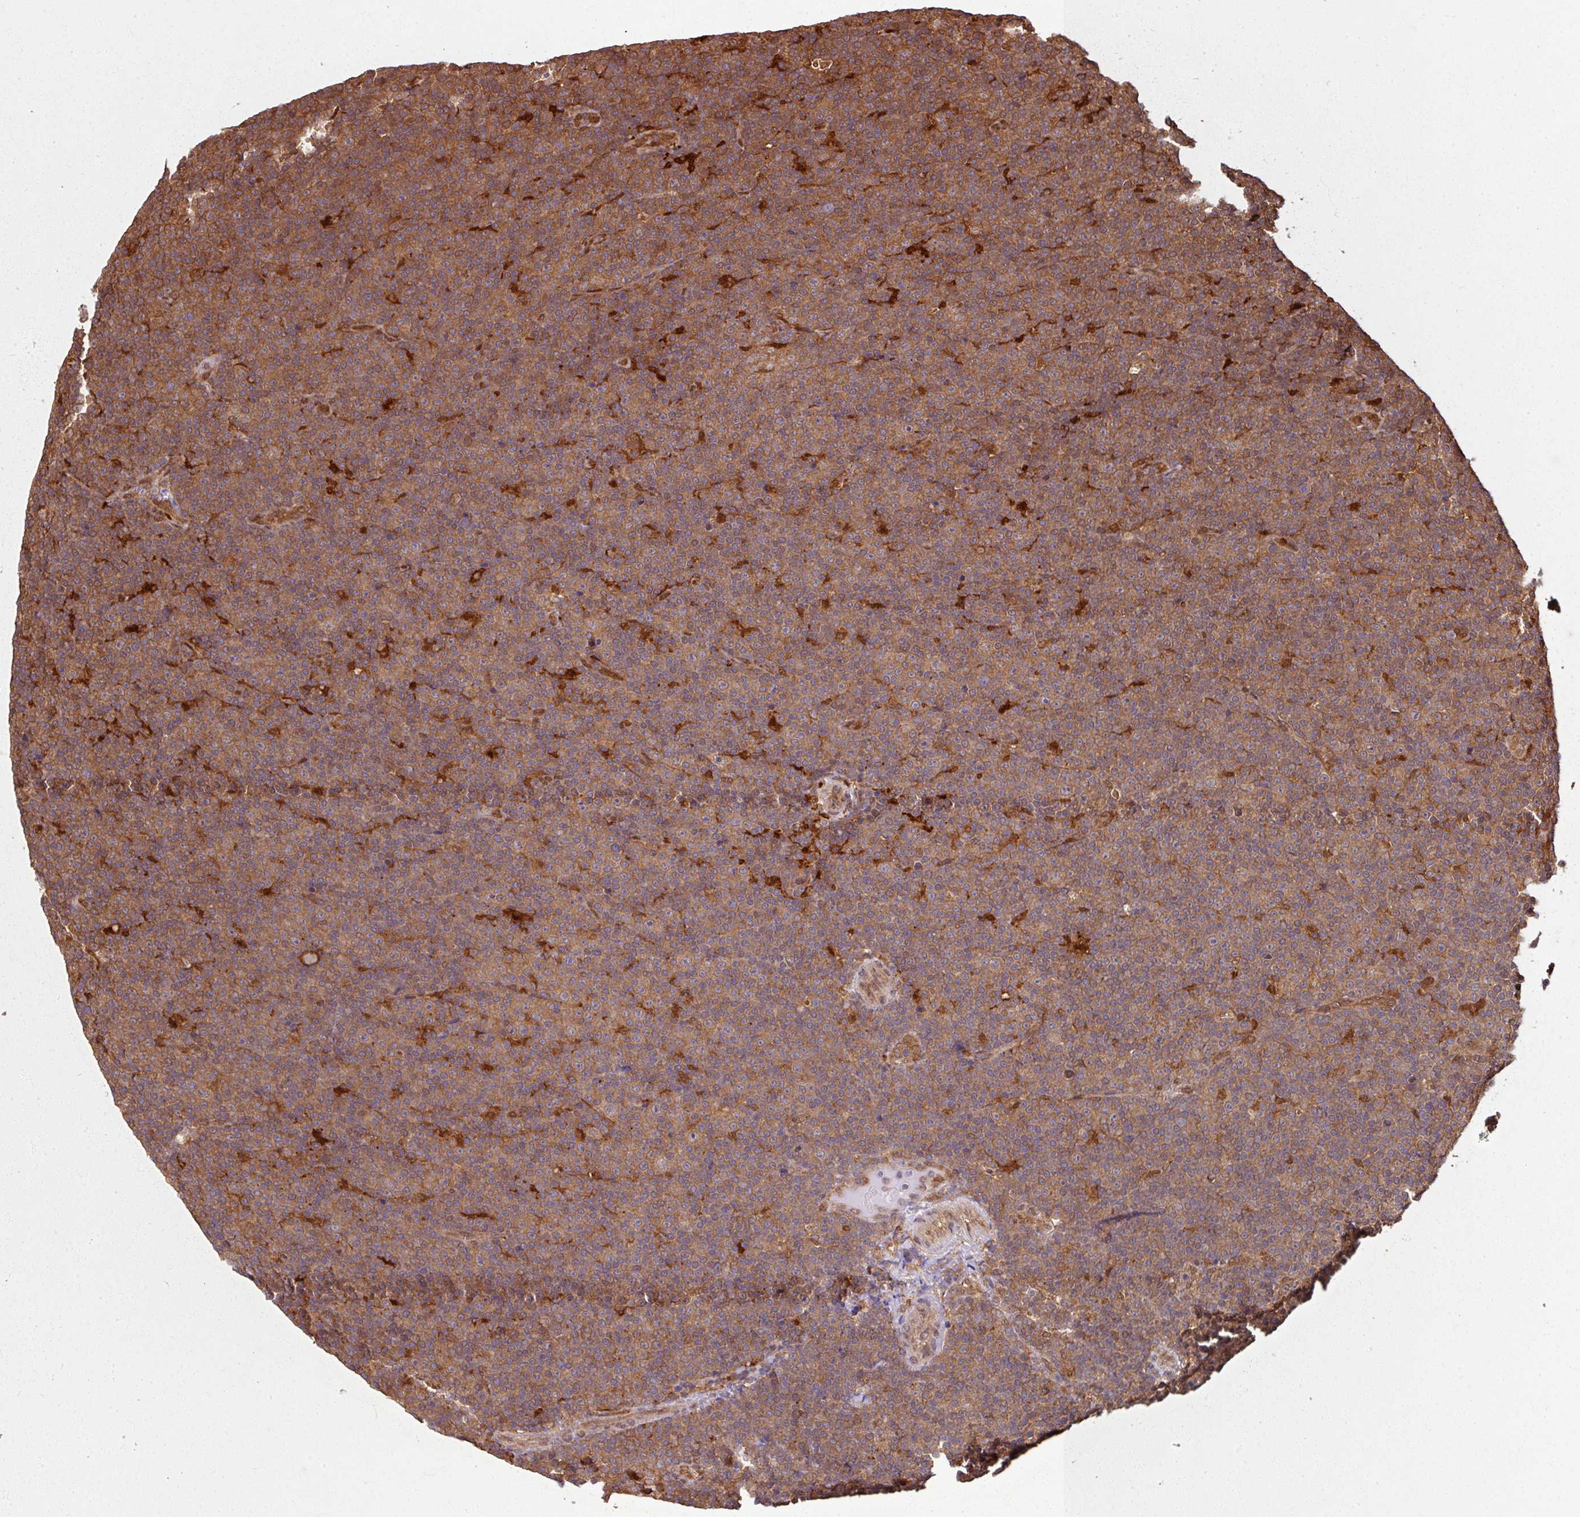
{"staining": {"intensity": "moderate", "quantity": ">75%", "location": "cytoplasmic/membranous"}, "tissue": "lymphoma", "cell_type": "Tumor cells", "image_type": "cancer", "snomed": [{"axis": "morphology", "description": "Malignant lymphoma, non-Hodgkin's type, Low grade"}, {"axis": "topography", "description": "Lymph node"}], "caption": "Immunohistochemical staining of human lymphoma shows medium levels of moderate cytoplasmic/membranous protein expression in approximately >75% of tumor cells.", "gene": "KCTD11", "patient": {"sex": "female", "age": 67}}